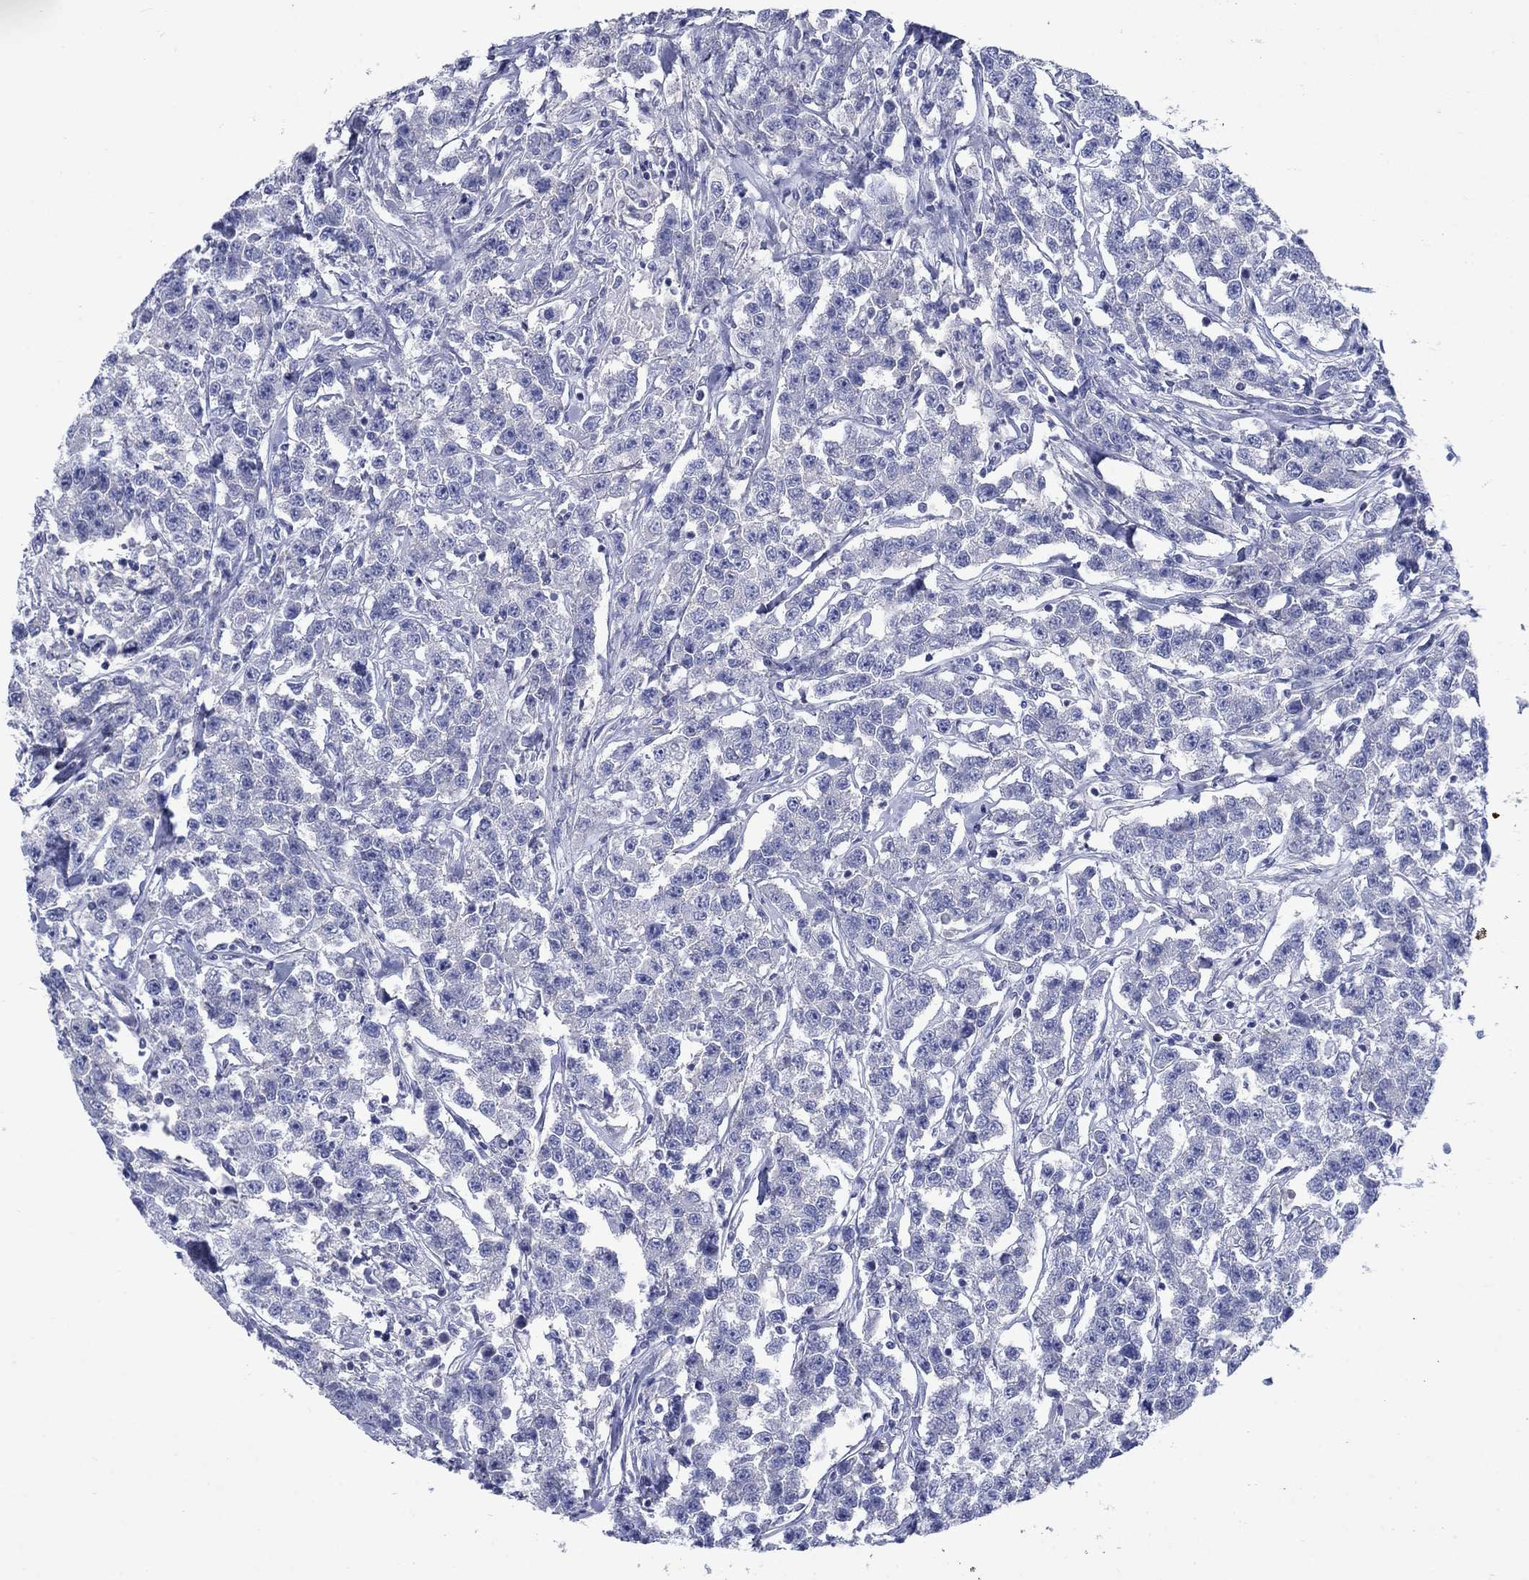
{"staining": {"intensity": "negative", "quantity": "none", "location": "none"}, "tissue": "testis cancer", "cell_type": "Tumor cells", "image_type": "cancer", "snomed": [{"axis": "morphology", "description": "Seminoma, NOS"}, {"axis": "topography", "description": "Testis"}], "caption": "A micrograph of testis seminoma stained for a protein exhibits no brown staining in tumor cells. (DAB immunohistochemistry, high magnification).", "gene": "SULT2B1", "patient": {"sex": "male", "age": 59}}